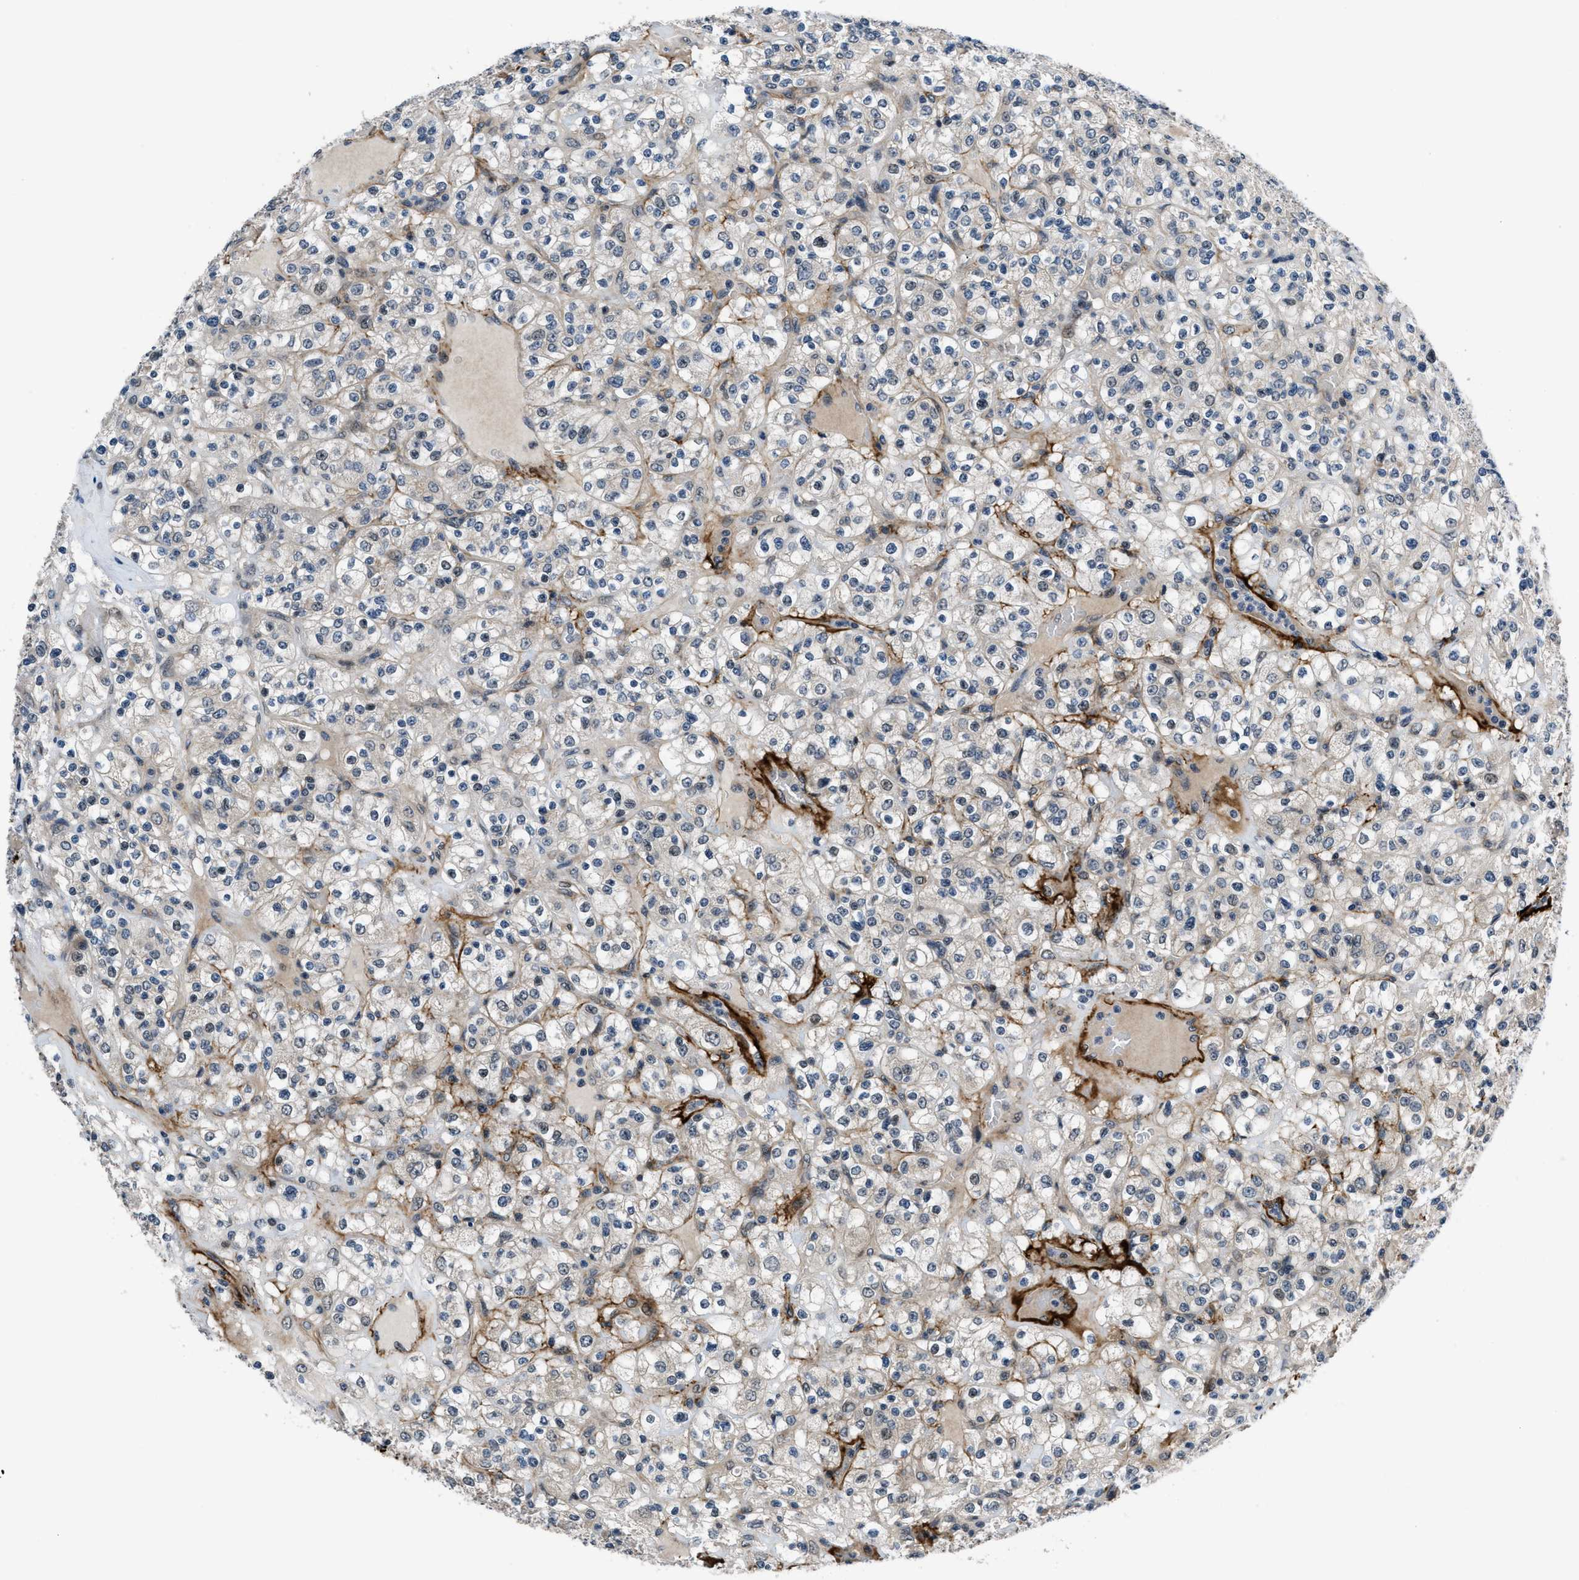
{"staining": {"intensity": "weak", "quantity": "<25%", "location": "nuclear"}, "tissue": "renal cancer", "cell_type": "Tumor cells", "image_type": "cancer", "snomed": [{"axis": "morphology", "description": "Normal tissue, NOS"}, {"axis": "morphology", "description": "Adenocarcinoma, NOS"}, {"axis": "topography", "description": "Kidney"}], "caption": "A micrograph of human adenocarcinoma (renal) is negative for staining in tumor cells.", "gene": "SETD5", "patient": {"sex": "female", "age": 72}}